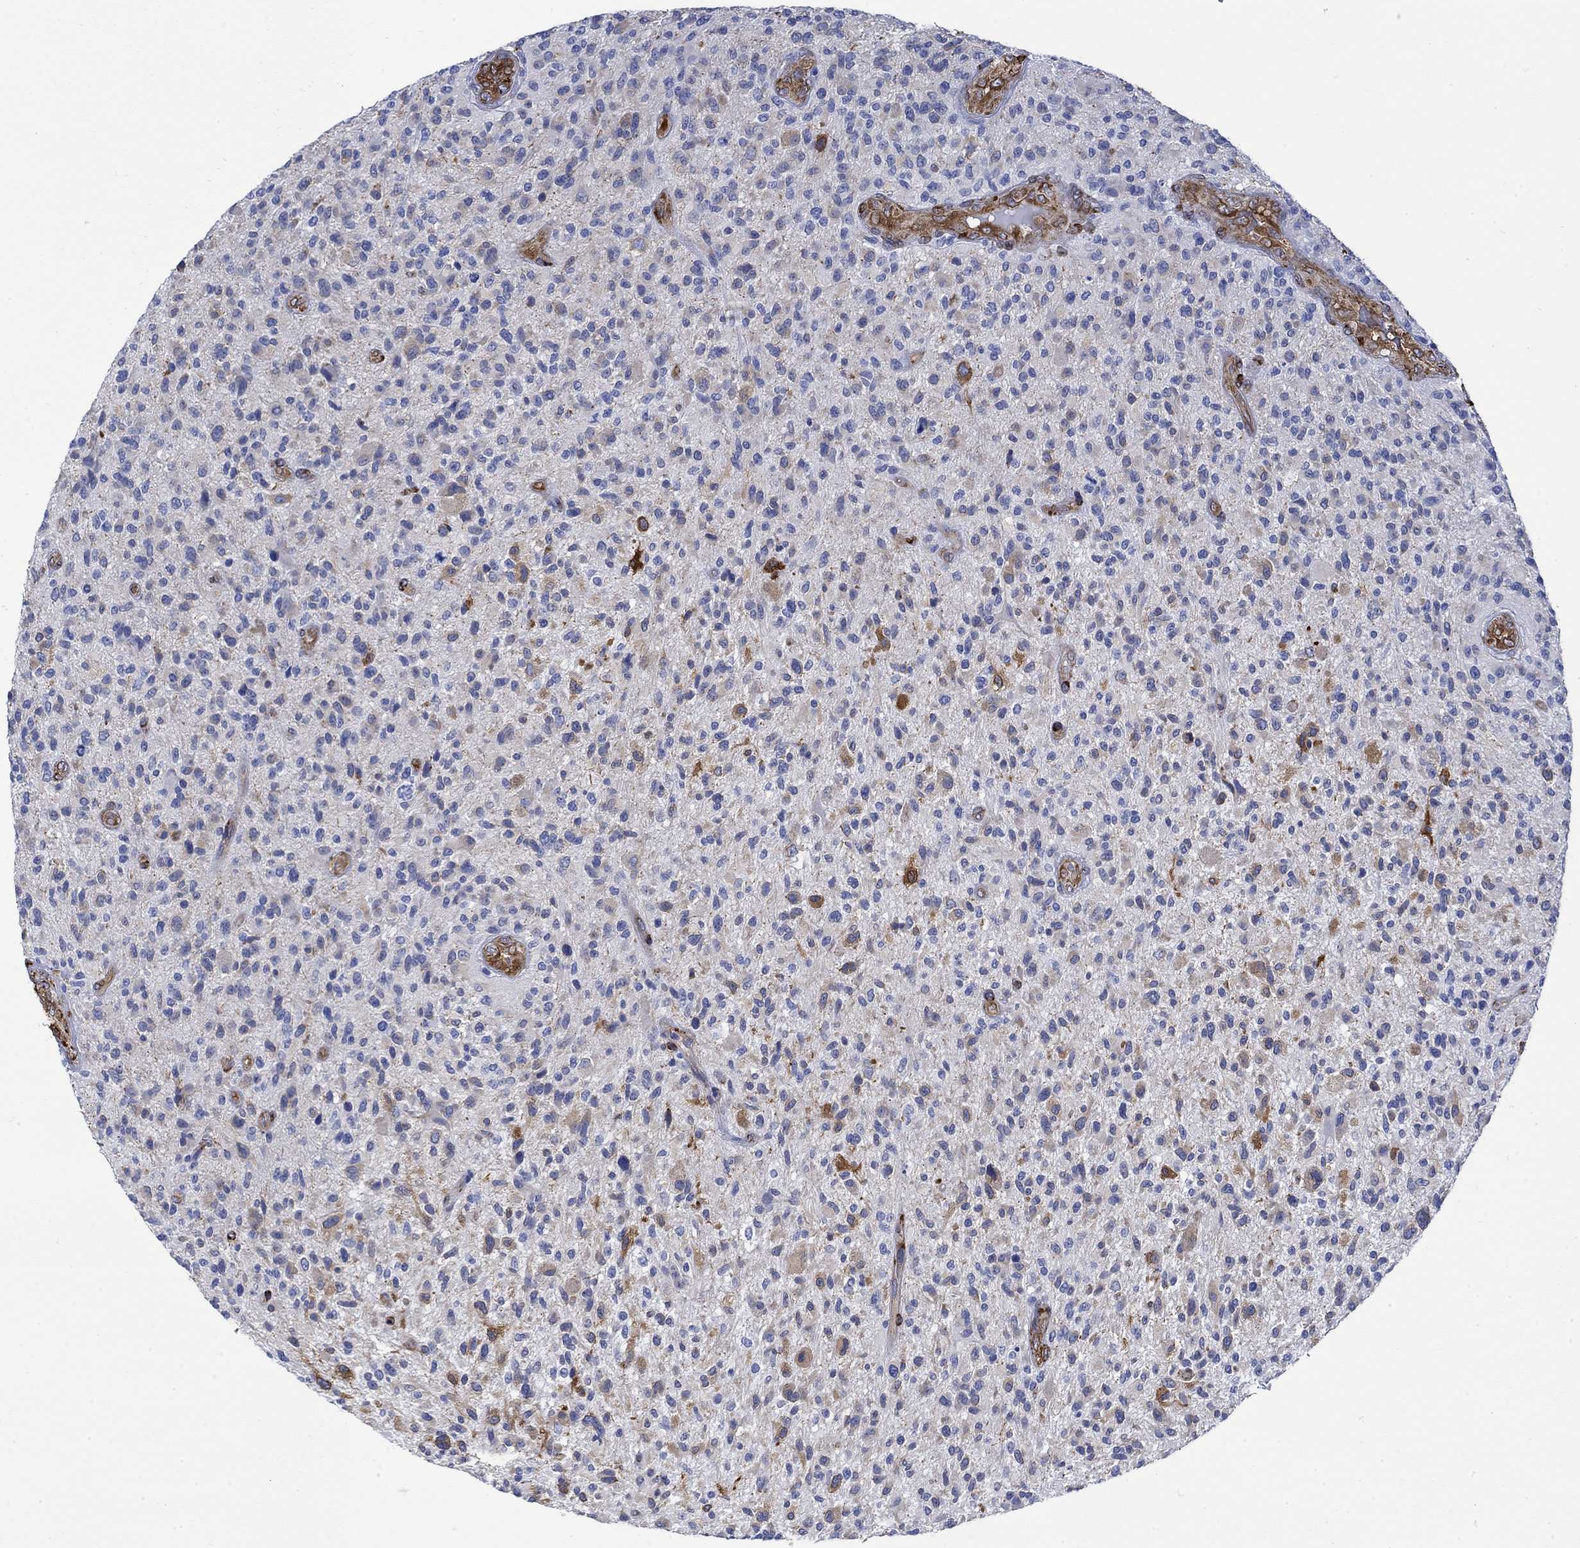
{"staining": {"intensity": "negative", "quantity": "none", "location": "none"}, "tissue": "glioma", "cell_type": "Tumor cells", "image_type": "cancer", "snomed": [{"axis": "morphology", "description": "Glioma, malignant, High grade"}, {"axis": "topography", "description": "Brain"}], "caption": "Tumor cells show no significant protein expression in malignant high-grade glioma.", "gene": "TGM2", "patient": {"sex": "male", "age": 47}}